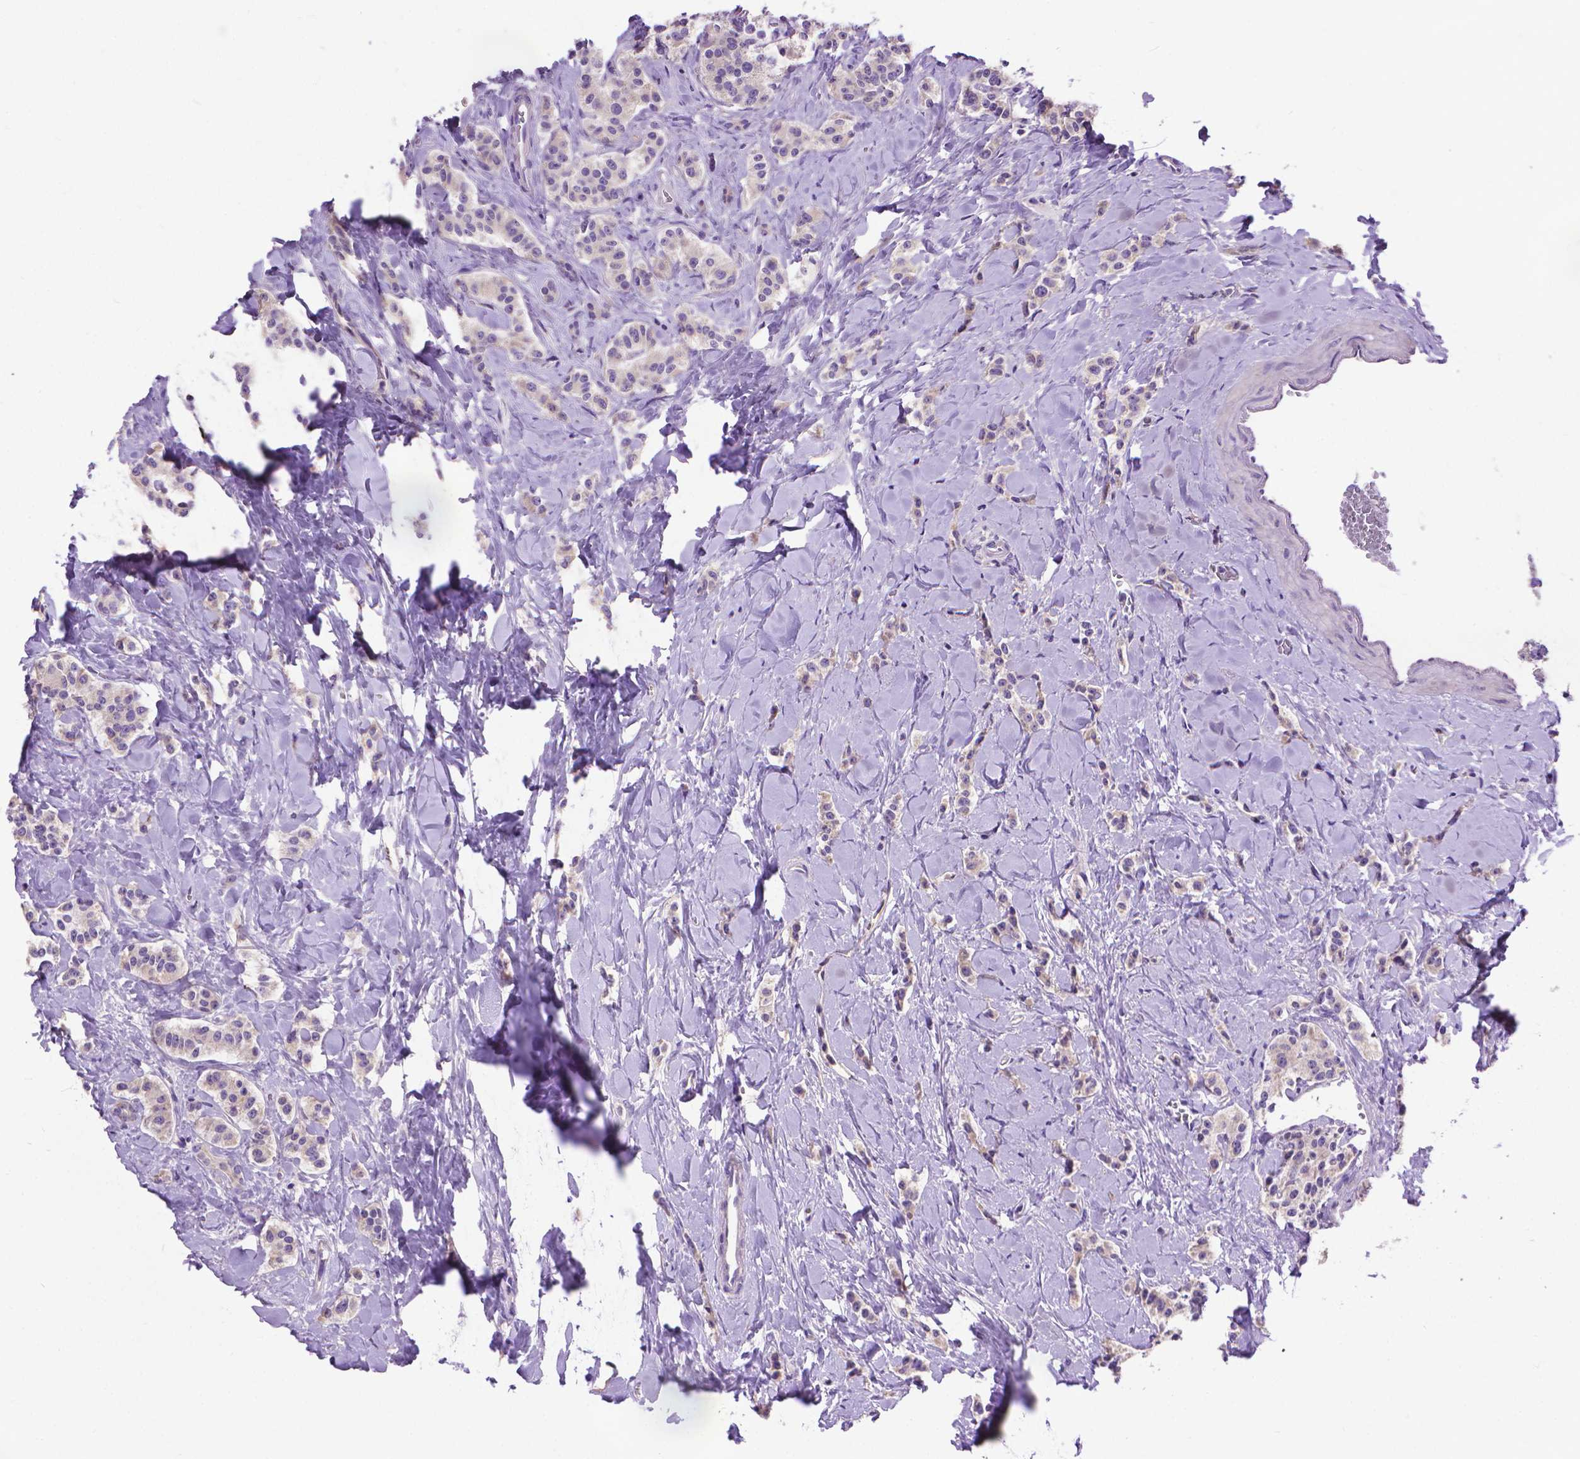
{"staining": {"intensity": "negative", "quantity": "none", "location": "none"}, "tissue": "carcinoid", "cell_type": "Tumor cells", "image_type": "cancer", "snomed": [{"axis": "morphology", "description": "Normal tissue, NOS"}, {"axis": "morphology", "description": "Carcinoid, malignant, NOS"}, {"axis": "topography", "description": "Pancreas"}], "caption": "Carcinoid stained for a protein using IHC shows no staining tumor cells.", "gene": "SYN1", "patient": {"sex": "male", "age": 36}}